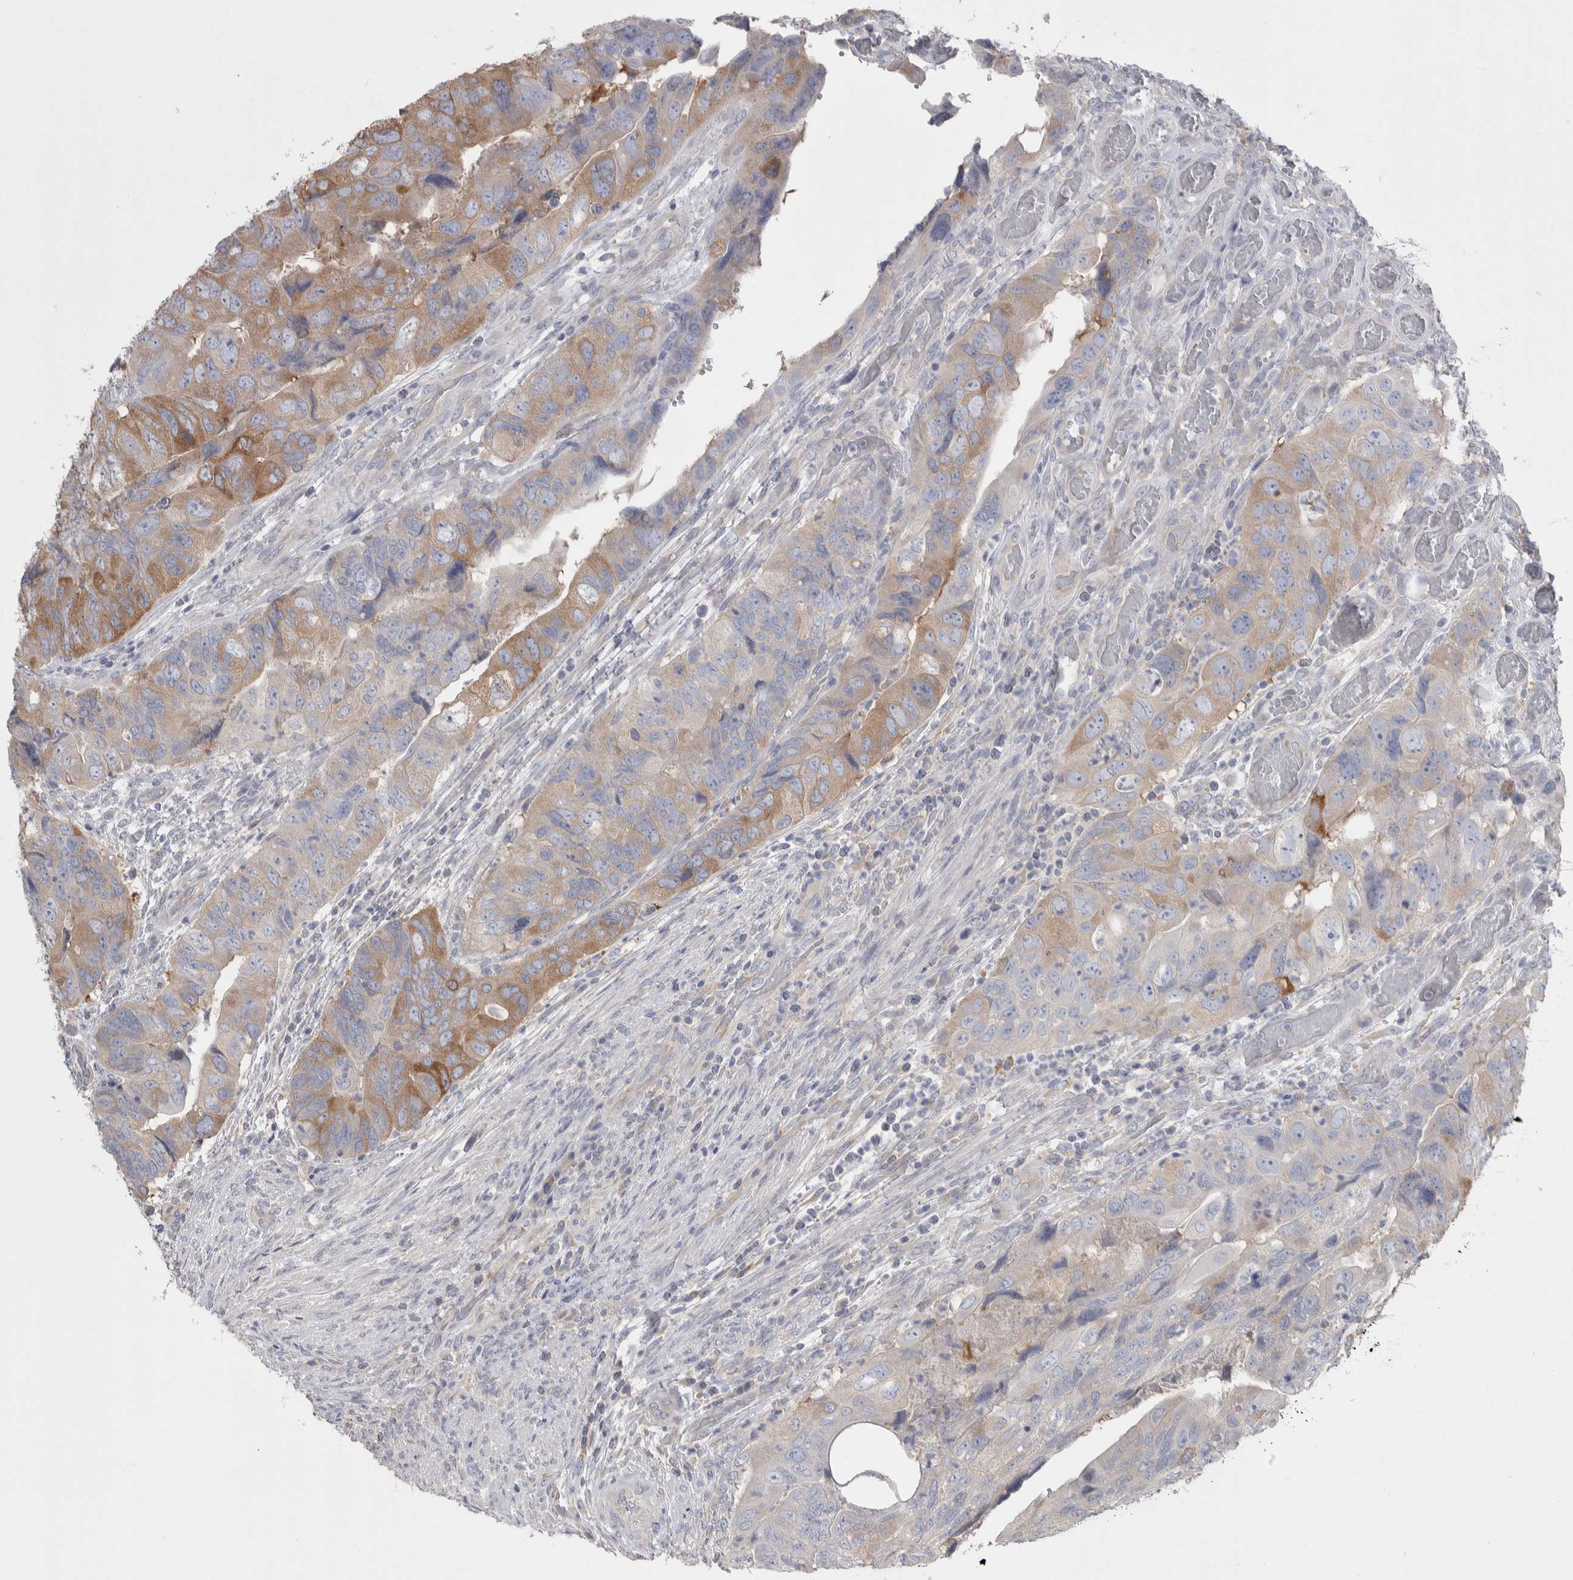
{"staining": {"intensity": "moderate", "quantity": "<25%", "location": "cytoplasmic/membranous"}, "tissue": "colorectal cancer", "cell_type": "Tumor cells", "image_type": "cancer", "snomed": [{"axis": "morphology", "description": "Adenocarcinoma, NOS"}, {"axis": "topography", "description": "Rectum"}], "caption": "Protein expression analysis of colorectal adenocarcinoma shows moderate cytoplasmic/membranous expression in approximately <25% of tumor cells. Nuclei are stained in blue.", "gene": "GPHN", "patient": {"sex": "male", "age": 63}}